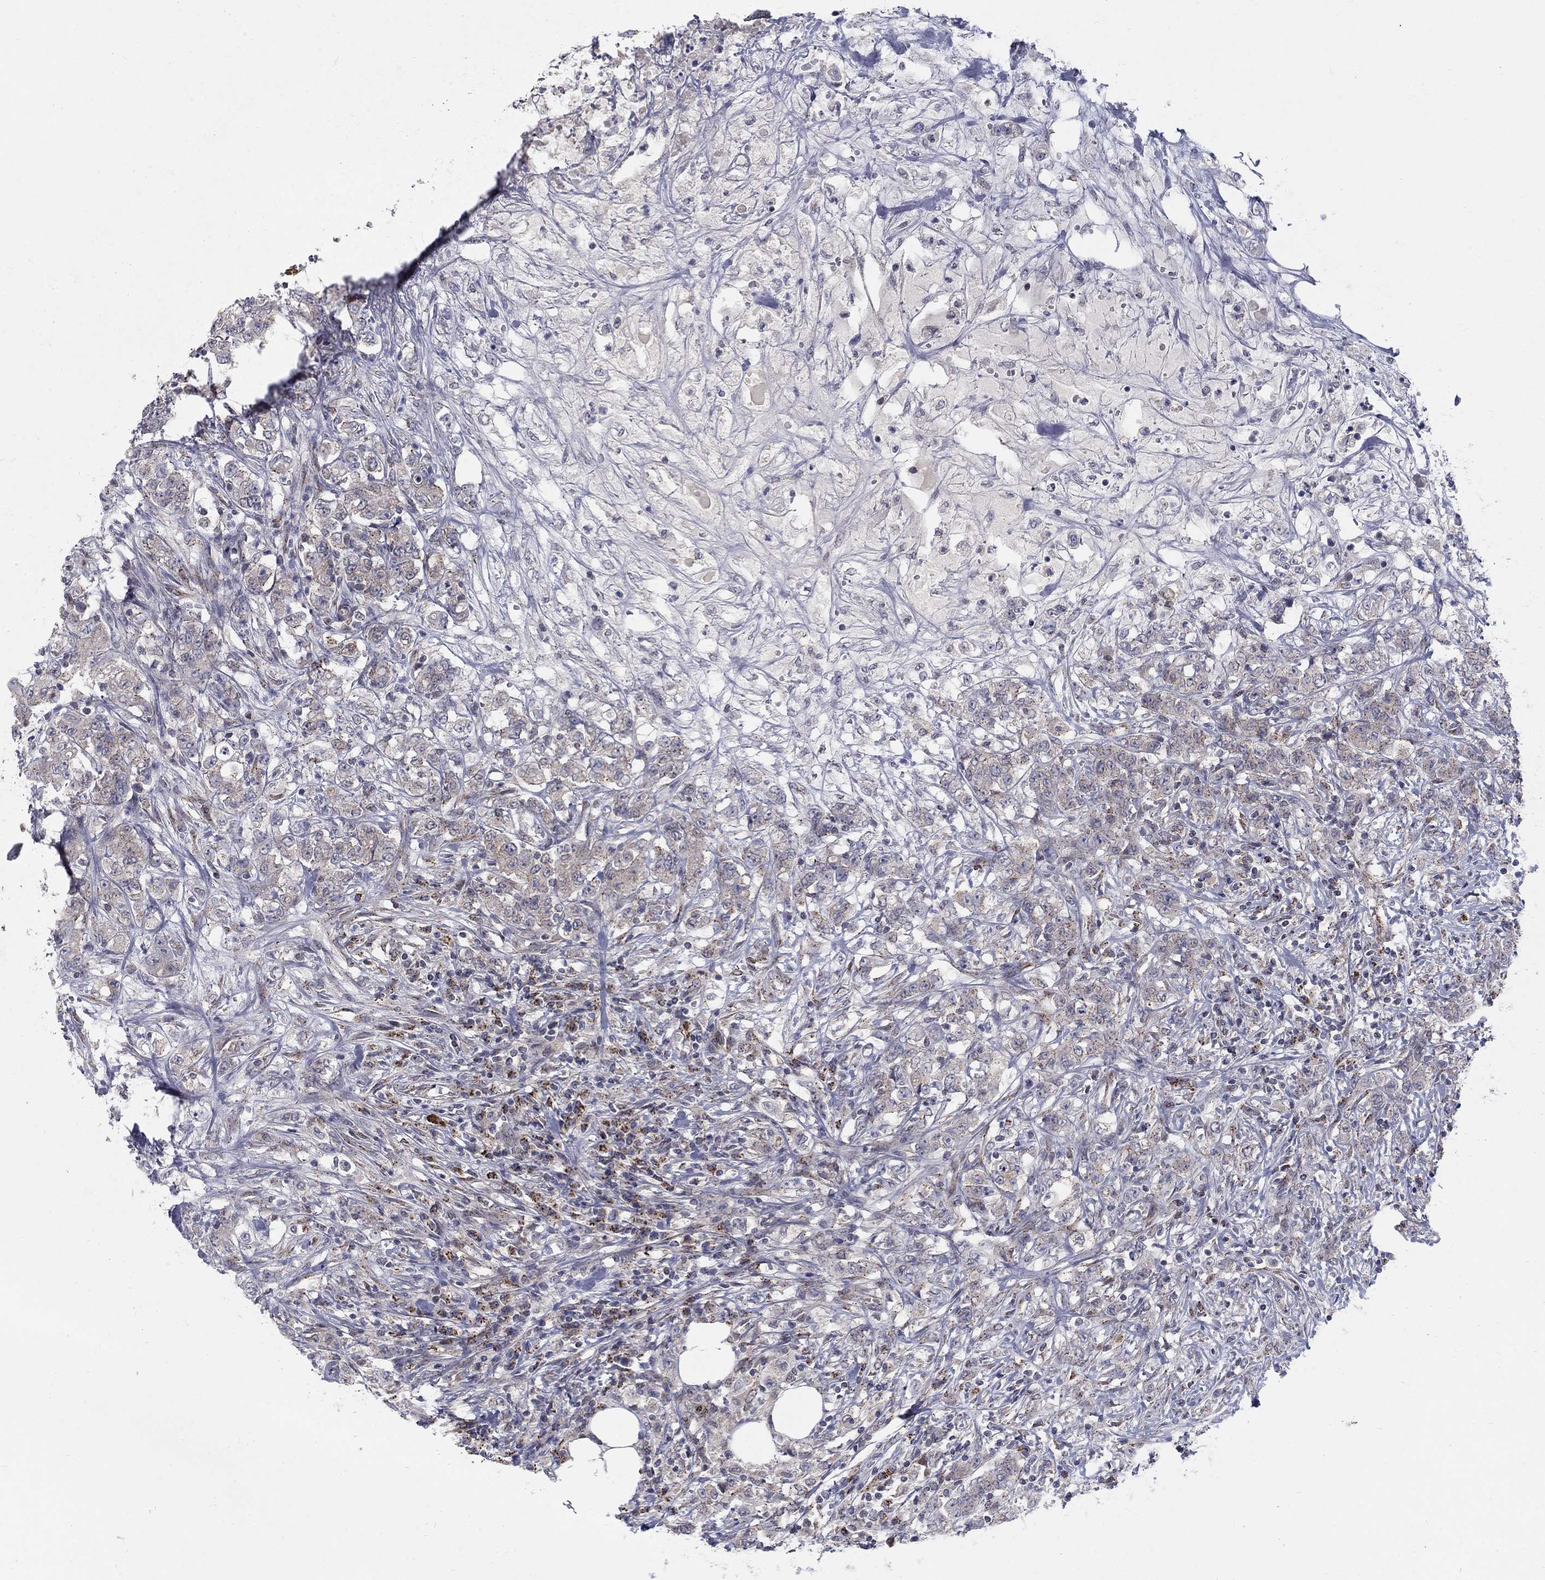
{"staining": {"intensity": "weak", "quantity": "<25%", "location": "cytoplasmic/membranous"}, "tissue": "colorectal cancer", "cell_type": "Tumor cells", "image_type": "cancer", "snomed": [{"axis": "morphology", "description": "Adenocarcinoma, NOS"}, {"axis": "topography", "description": "Colon"}], "caption": "Colorectal adenocarcinoma stained for a protein using immunohistochemistry demonstrates no positivity tumor cells.", "gene": "PANK3", "patient": {"sex": "female", "age": 48}}